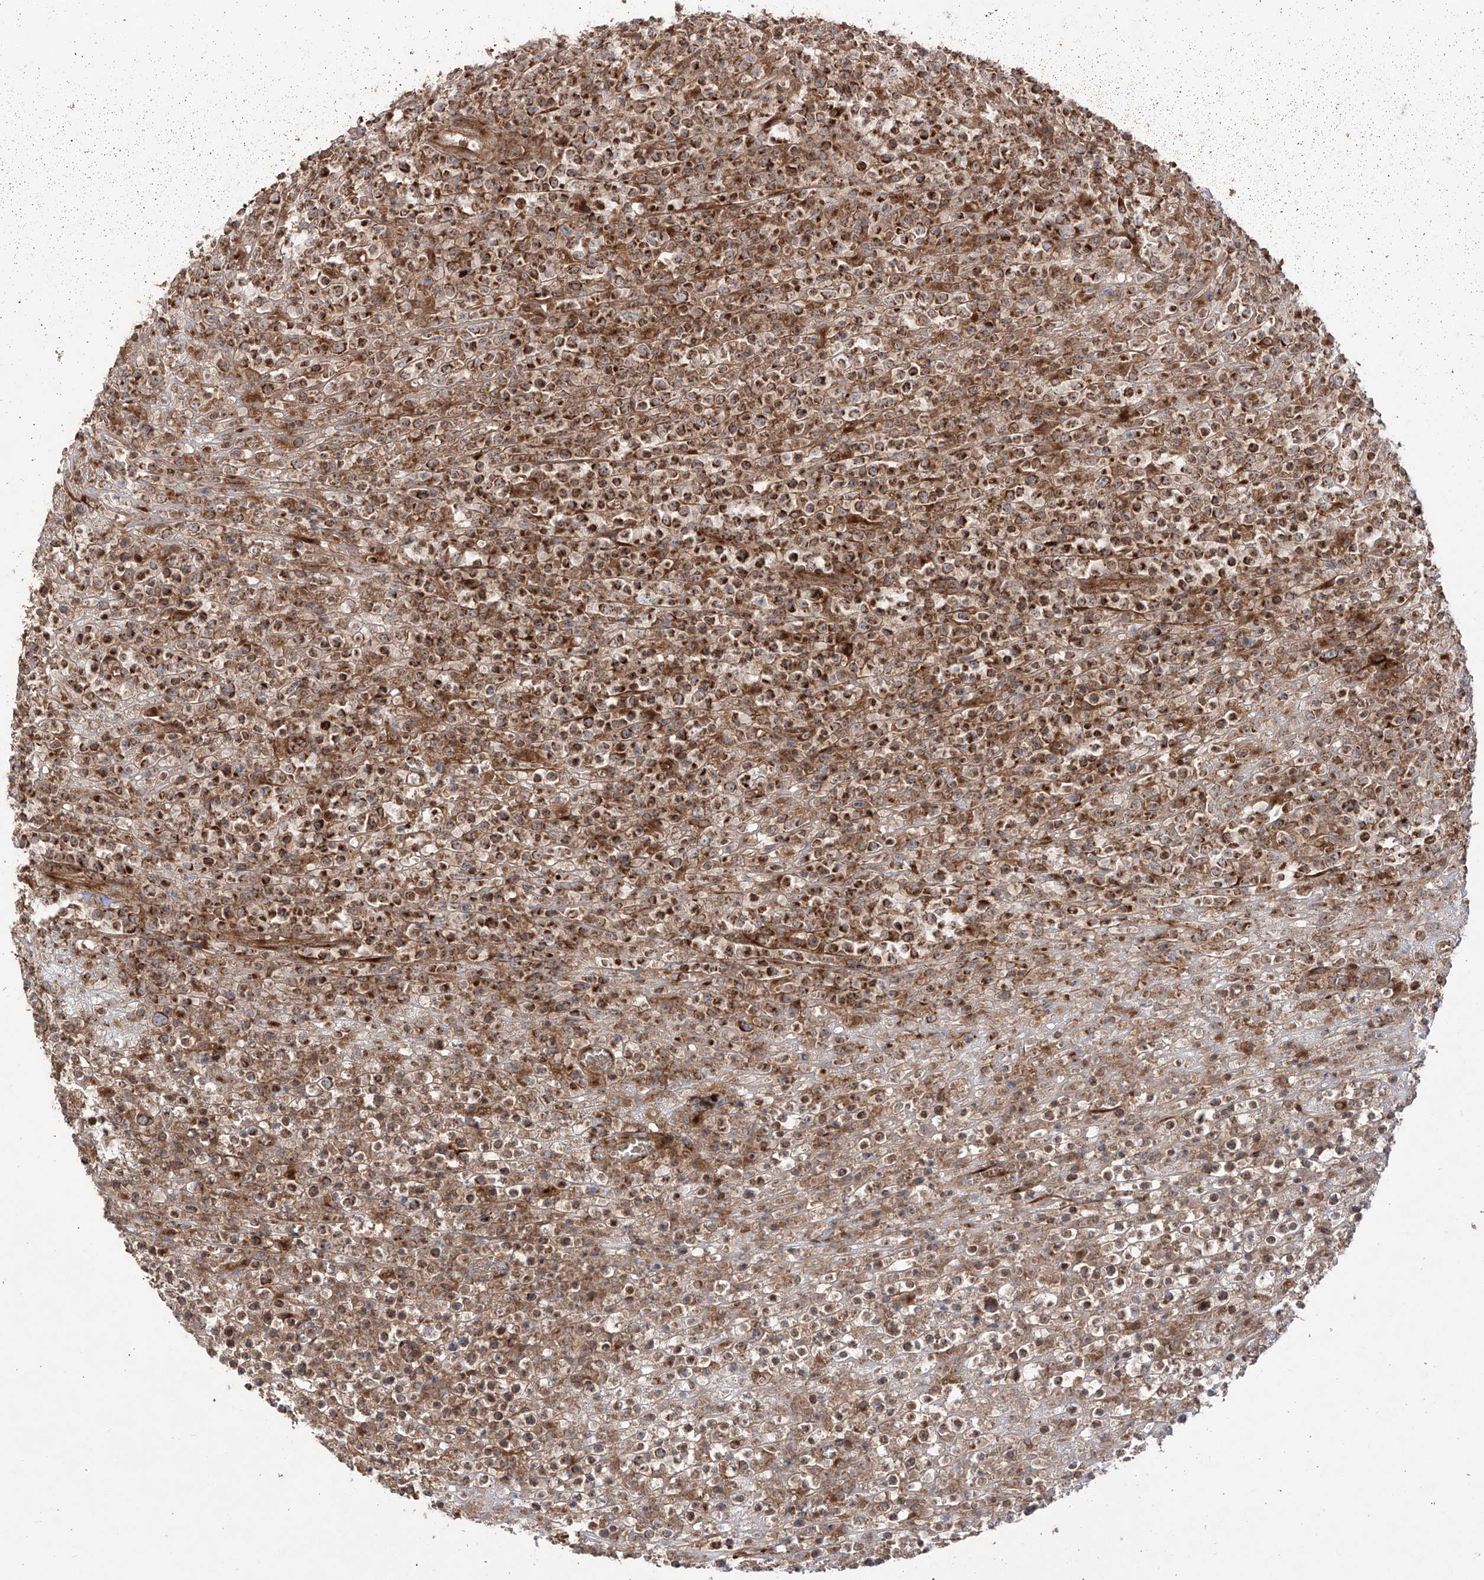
{"staining": {"intensity": "moderate", "quantity": ">75%", "location": "cytoplasmic/membranous"}, "tissue": "lymphoma", "cell_type": "Tumor cells", "image_type": "cancer", "snomed": [{"axis": "morphology", "description": "Malignant lymphoma, non-Hodgkin's type, High grade"}, {"axis": "topography", "description": "Colon"}], "caption": "Brown immunohistochemical staining in malignant lymphoma, non-Hodgkin's type (high-grade) demonstrates moderate cytoplasmic/membranous expression in about >75% of tumor cells. (Brightfield microscopy of DAB IHC at high magnification).", "gene": "YKT6", "patient": {"sex": "female", "age": 53}}